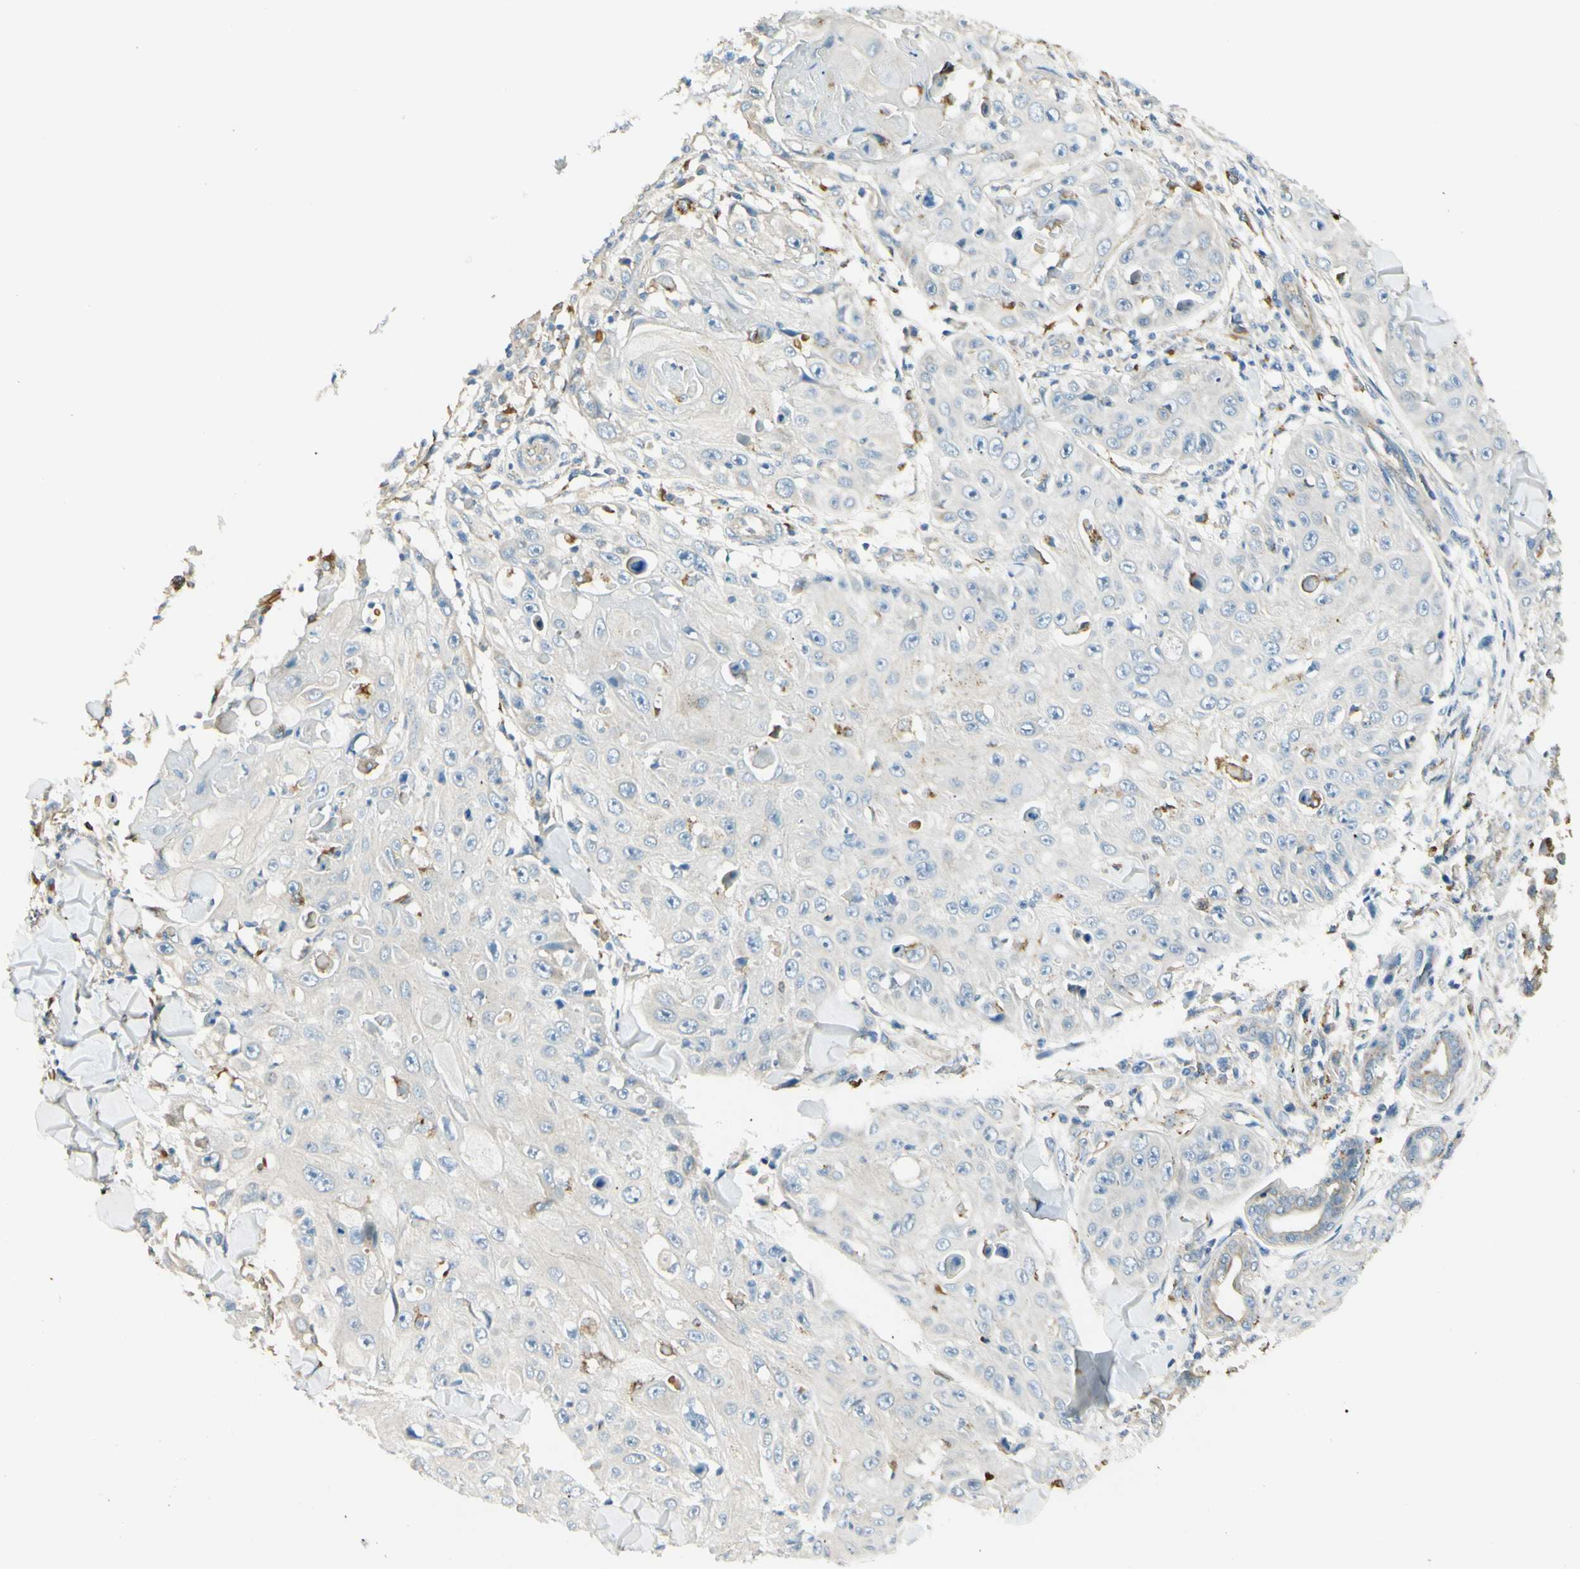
{"staining": {"intensity": "negative", "quantity": "none", "location": "none"}, "tissue": "skin cancer", "cell_type": "Tumor cells", "image_type": "cancer", "snomed": [{"axis": "morphology", "description": "Squamous cell carcinoma, NOS"}, {"axis": "topography", "description": "Skin"}], "caption": "A photomicrograph of human skin cancer (squamous cell carcinoma) is negative for staining in tumor cells.", "gene": "LAMA3", "patient": {"sex": "male", "age": 86}}